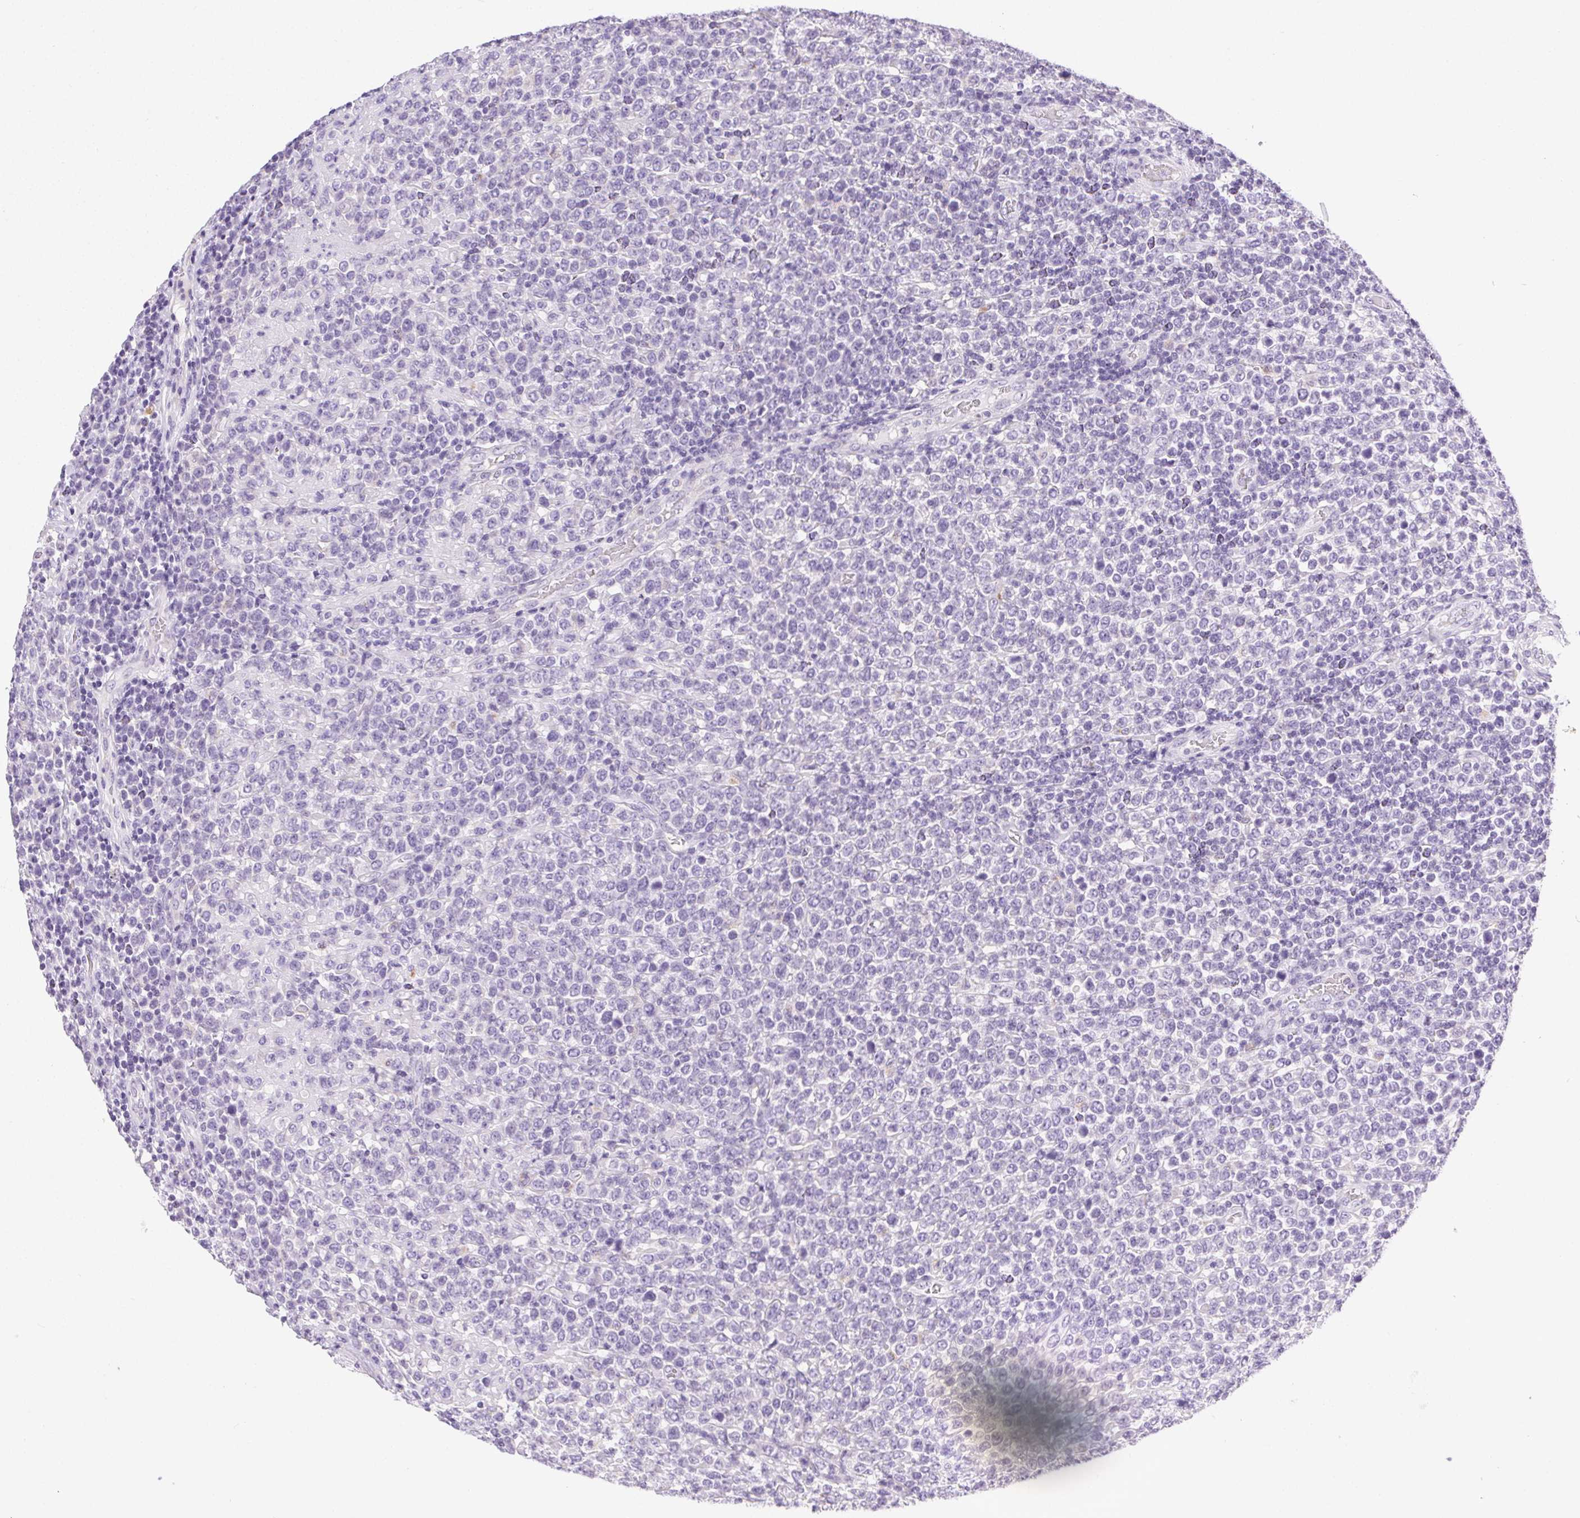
{"staining": {"intensity": "negative", "quantity": "none", "location": "none"}, "tissue": "lymphoma", "cell_type": "Tumor cells", "image_type": "cancer", "snomed": [{"axis": "morphology", "description": "Malignant lymphoma, non-Hodgkin's type, High grade"}, {"axis": "topography", "description": "Soft tissue"}], "caption": "IHC of lymphoma shows no expression in tumor cells. (Immunohistochemistry, brightfield microscopy, high magnification).", "gene": "C20orf85", "patient": {"sex": "female", "age": 56}}